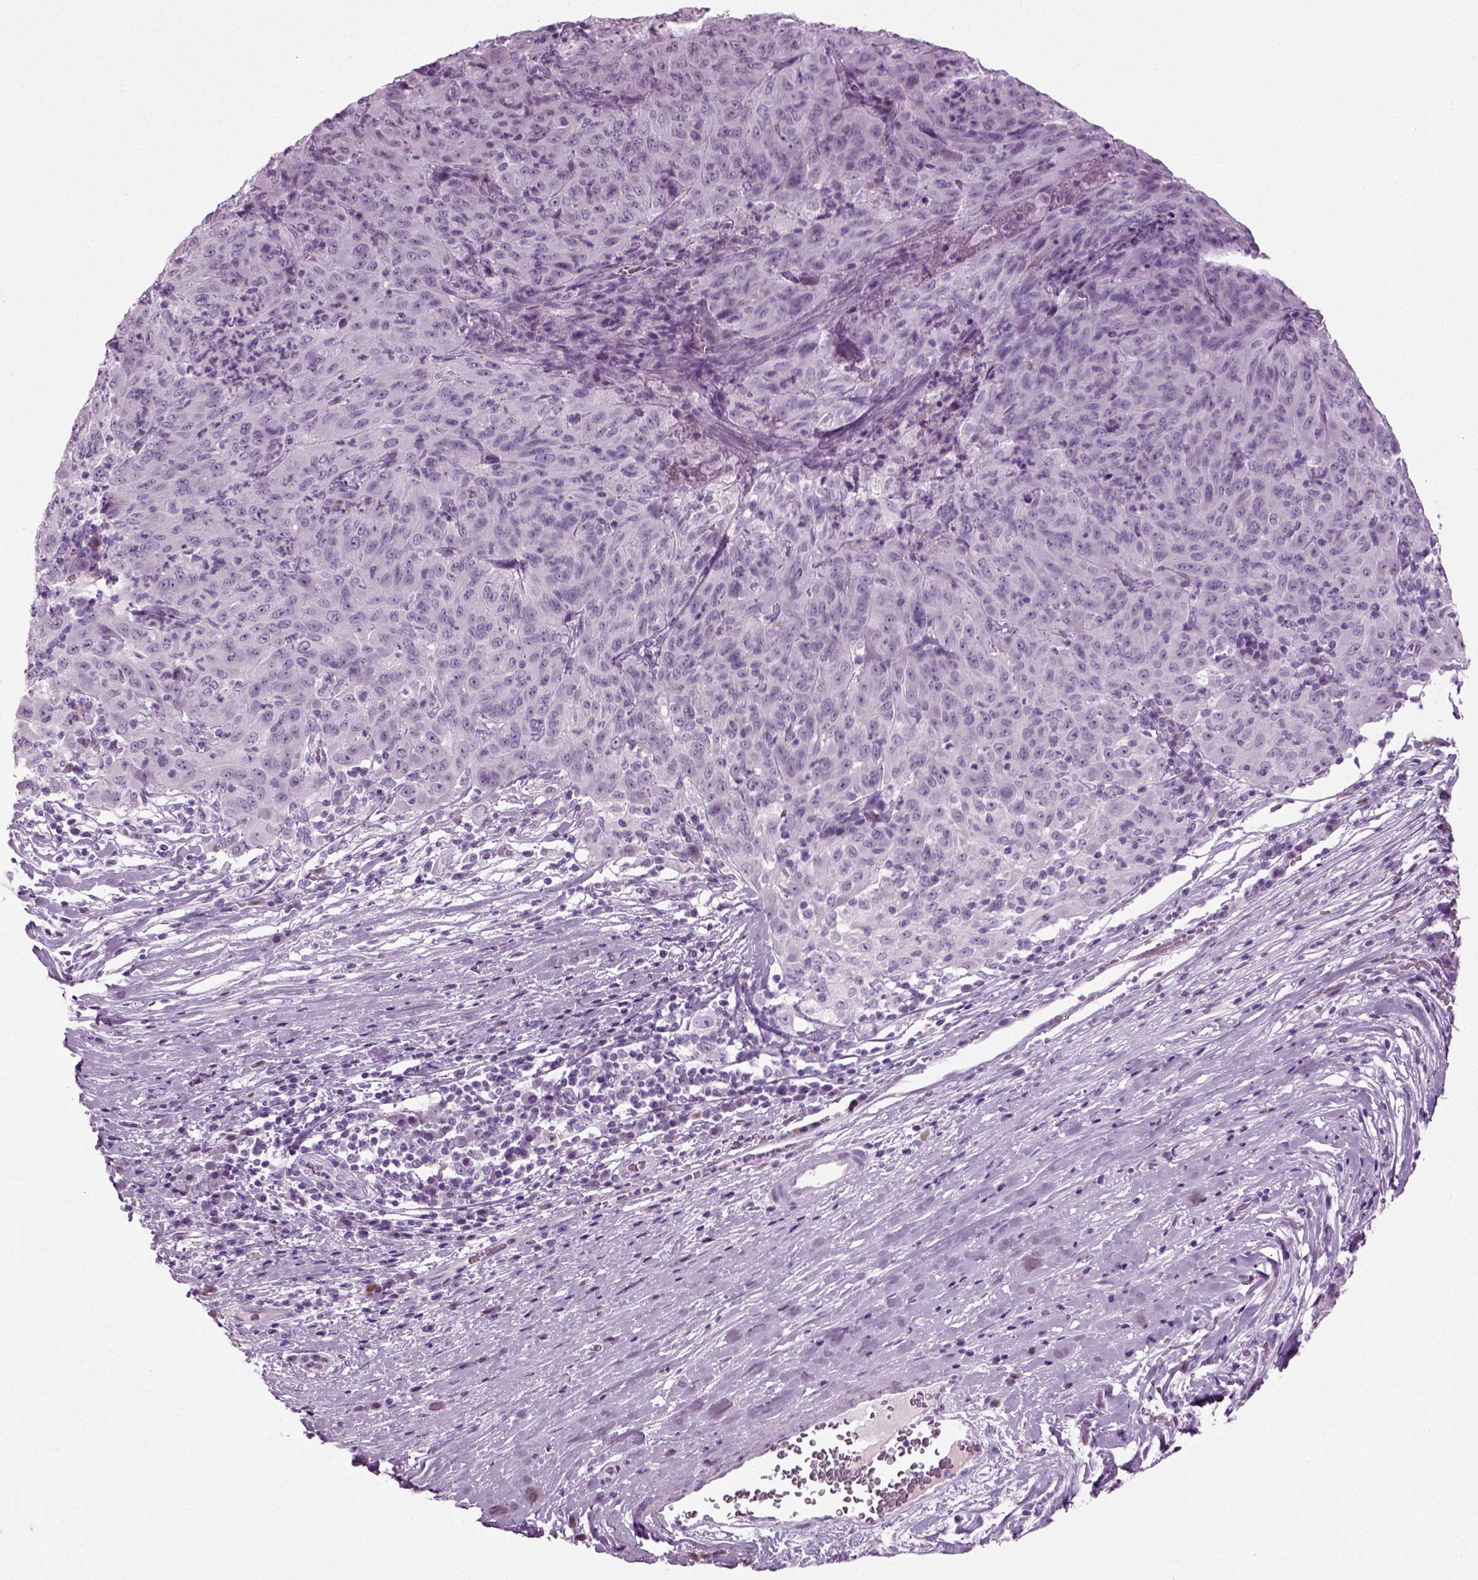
{"staining": {"intensity": "negative", "quantity": "none", "location": "none"}, "tissue": "pancreatic cancer", "cell_type": "Tumor cells", "image_type": "cancer", "snomed": [{"axis": "morphology", "description": "Adenocarcinoma, NOS"}, {"axis": "topography", "description": "Pancreas"}], "caption": "Immunohistochemical staining of pancreatic cancer shows no significant expression in tumor cells.", "gene": "PRLH", "patient": {"sex": "male", "age": 63}}